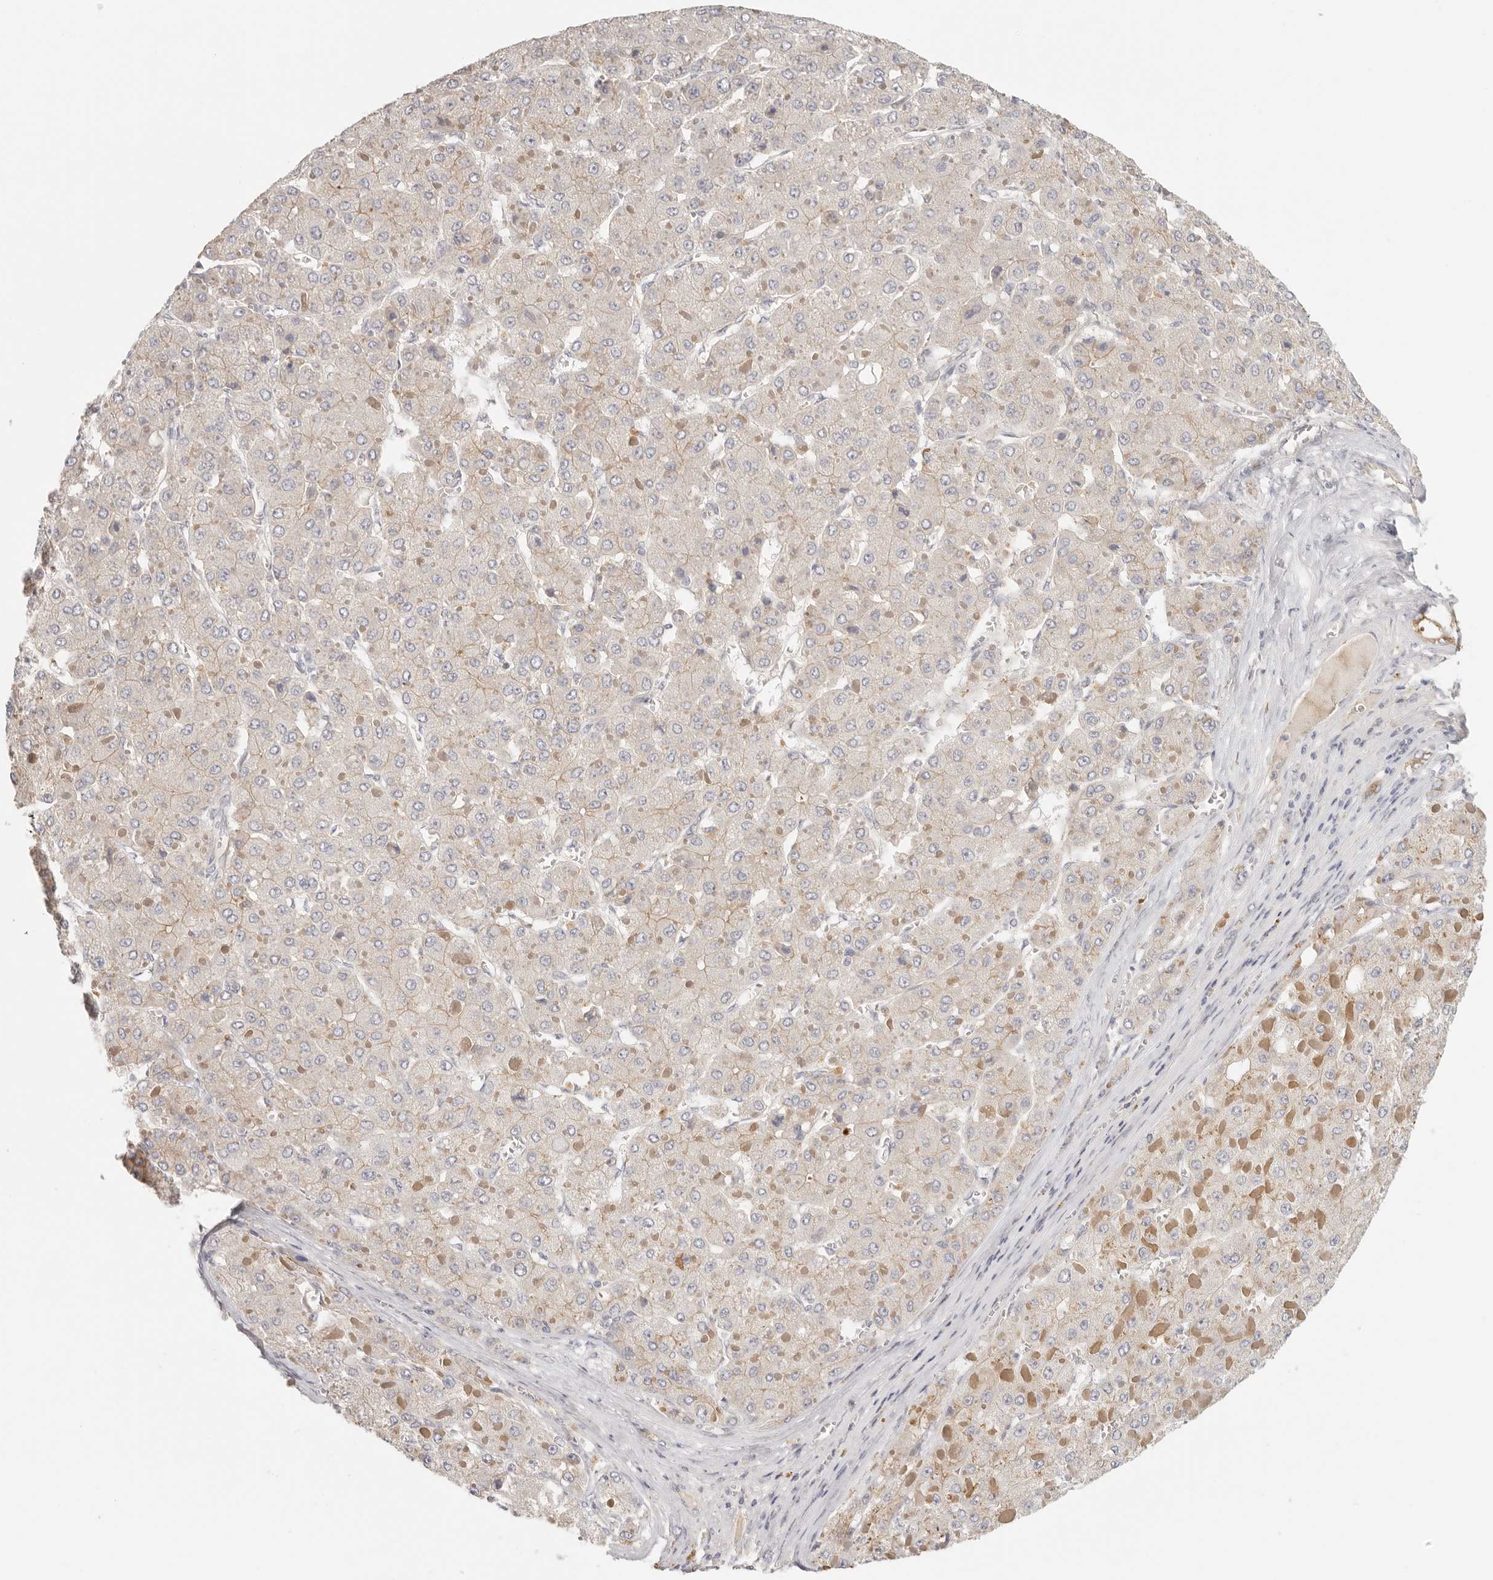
{"staining": {"intensity": "negative", "quantity": "none", "location": "none"}, "tissue": "liver cancer", "cell_type": "Tumor cells", "image_type": "cancer", "snomed": [{"axis": "morphology", "description": "Carcinoma, Hepatocellular, NOS"}, {"axis": "topography", "description": "Liver"}], "caption": "Histopathology image shows no significant protein staining in tumor cells of liver cancer (hepatocellular carcinoma).", "gene": "ANXA9", "patient": {"sex": "female", "age": 73}}